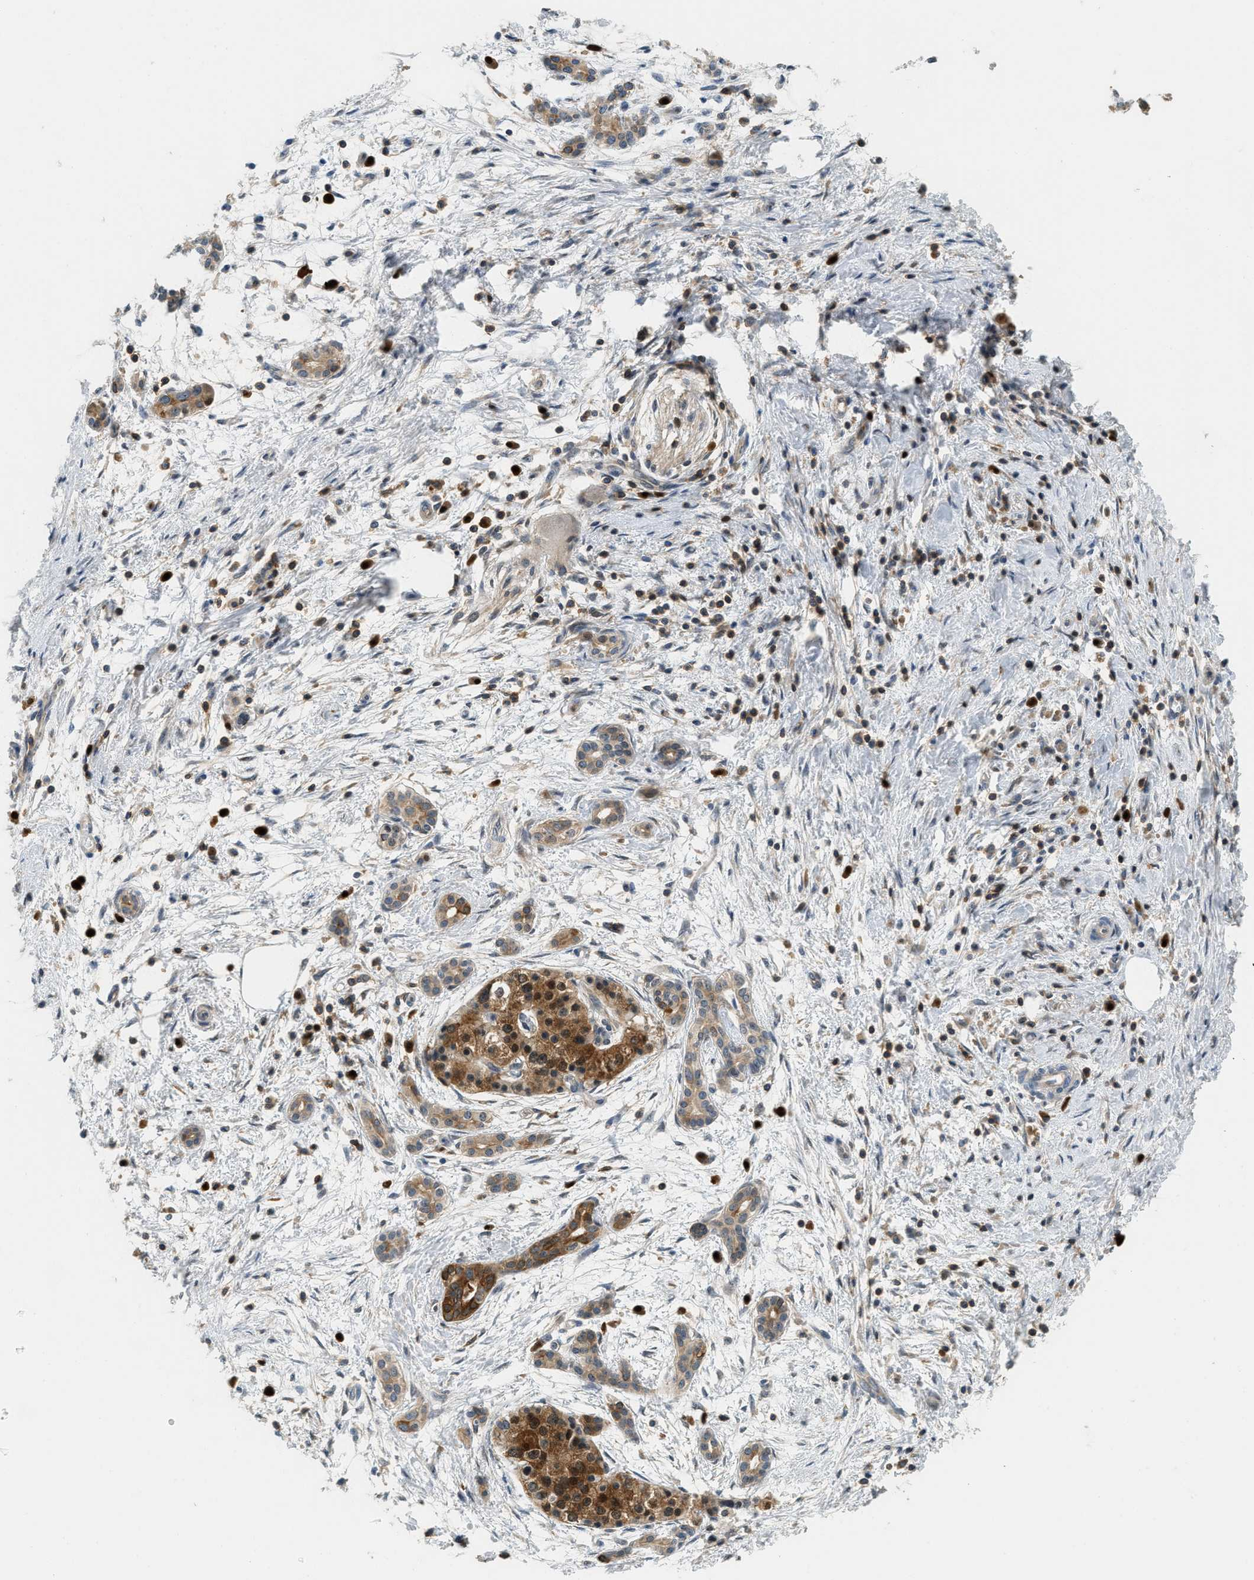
{"staining": {"intensity": "strong", "quantity": ">75%", "location": "cytoplasmic/membranous,nuclear"}, "tissue": "pancreatic cancer", "cell_type": "Tumor cells", "image_type": "cancer", "snomed": [{"axis": "morphology", "description": "Adenocarcinoma, NOS"}, {"axis": "topography", "description": "Pancreas"}], "caption": "Protein expression analysis of pancreatic cancer displays strong cytoplasmic/membranous and nuclear positivity in about >75% of tumor cells.", "gene": "GMPPB", "patient": {"sex": "female", "age": 70}}